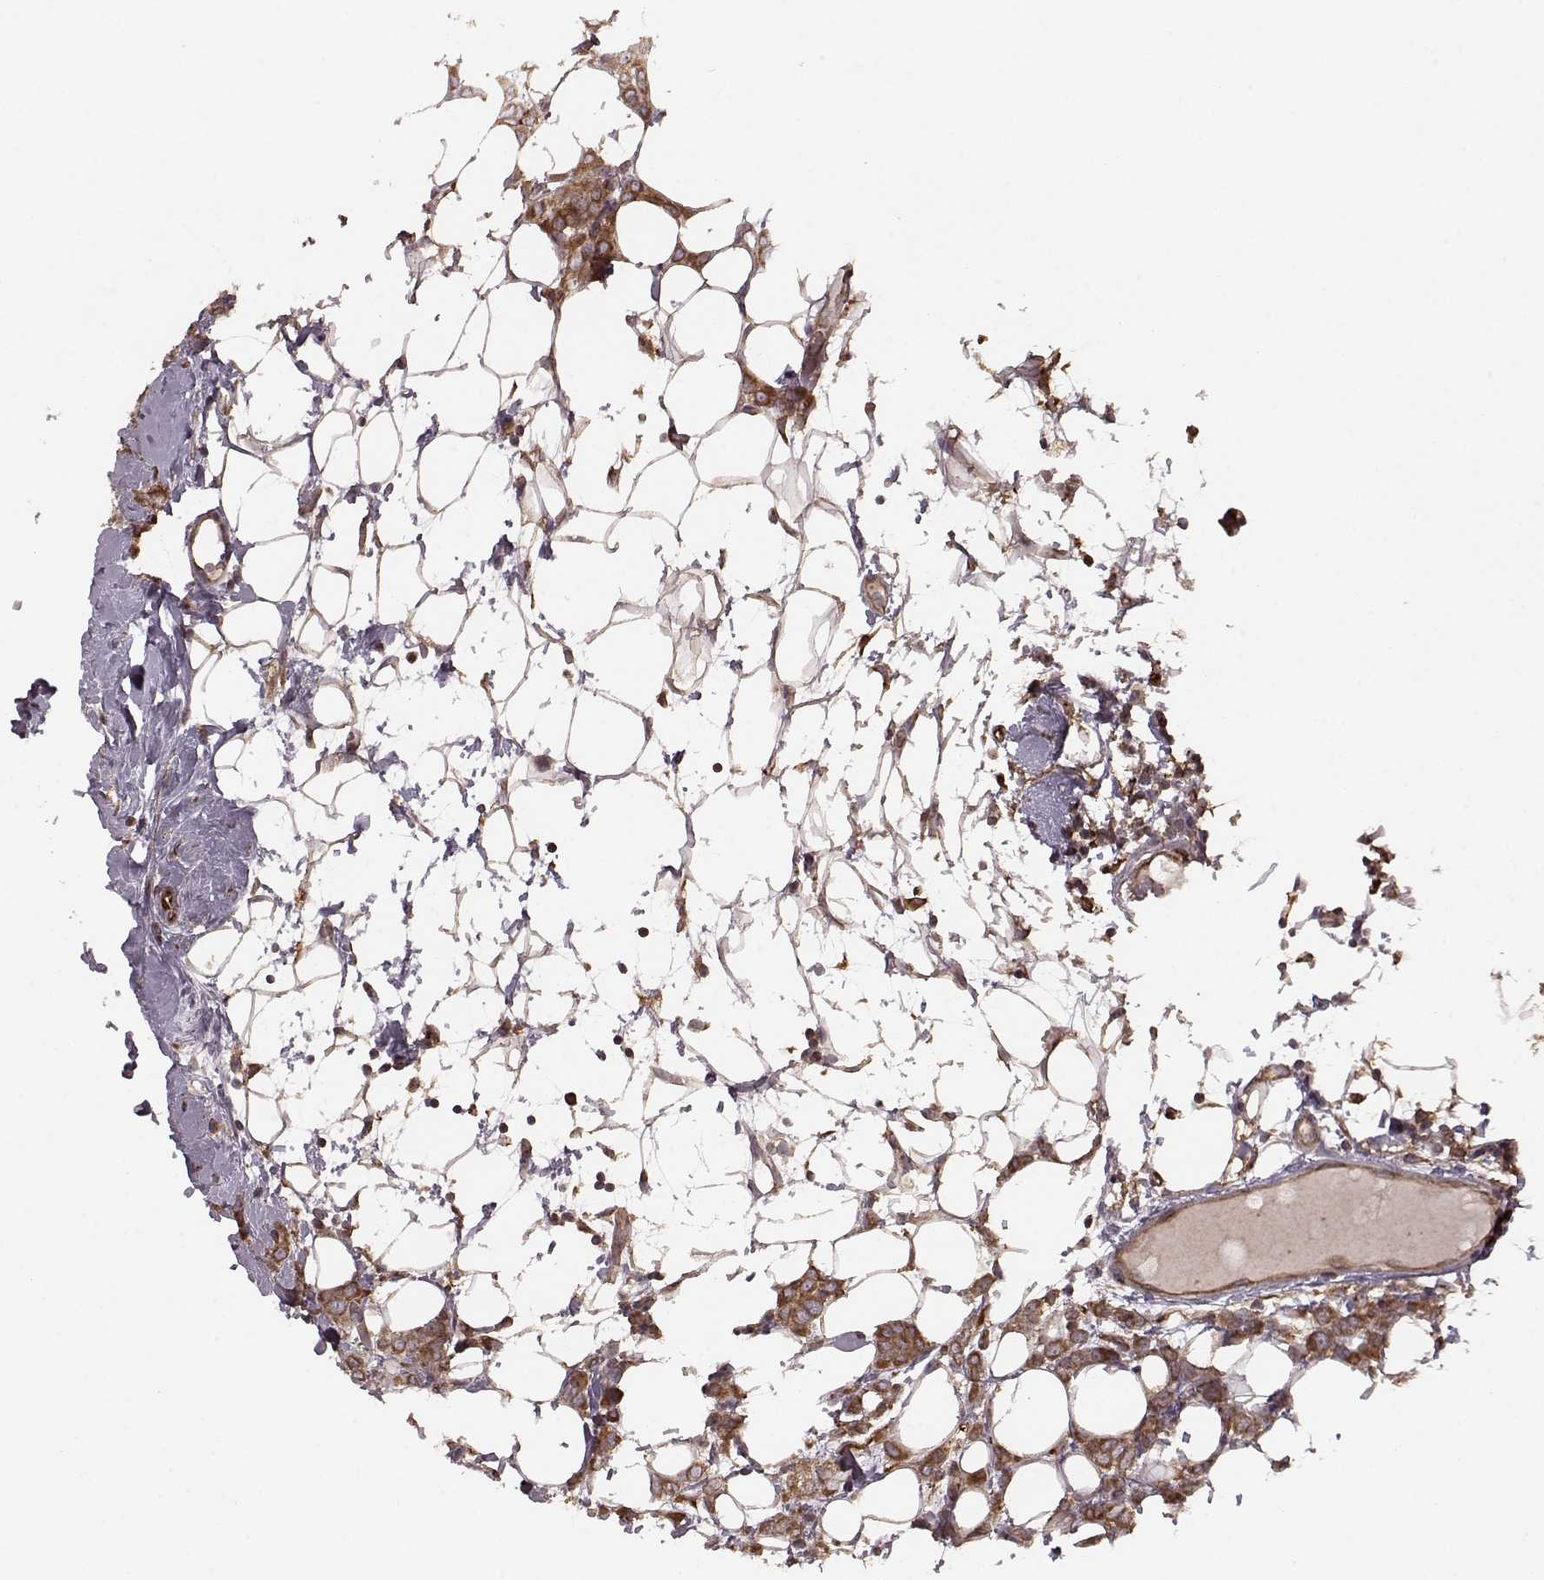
{"staining": {"intensity": "strong", "quantity": ">75%", "location": "cytoplasmic/membranous"}, "tissue": "breast cancer", "cell_type": "Tumor cells", "image_type": "cancer", "snomed": [{"axis": "morphology", "description": "Lobular carcinoma"}, {"axis": "topography", "description": "Breast"}], "caption": "The immunohistochemical stain highlights strong cytoplasmic/membranous expression in tumor cells of lobular carcinoma (breast) tissue. Using DAB (3,3'-diaminobenzidine) (brown) and hematoxylin (blue) stains, captured at high magnification using brightfield microscopy.", "gene": "AGPAT1", "patient": {"sex": "female", "age": 49}}